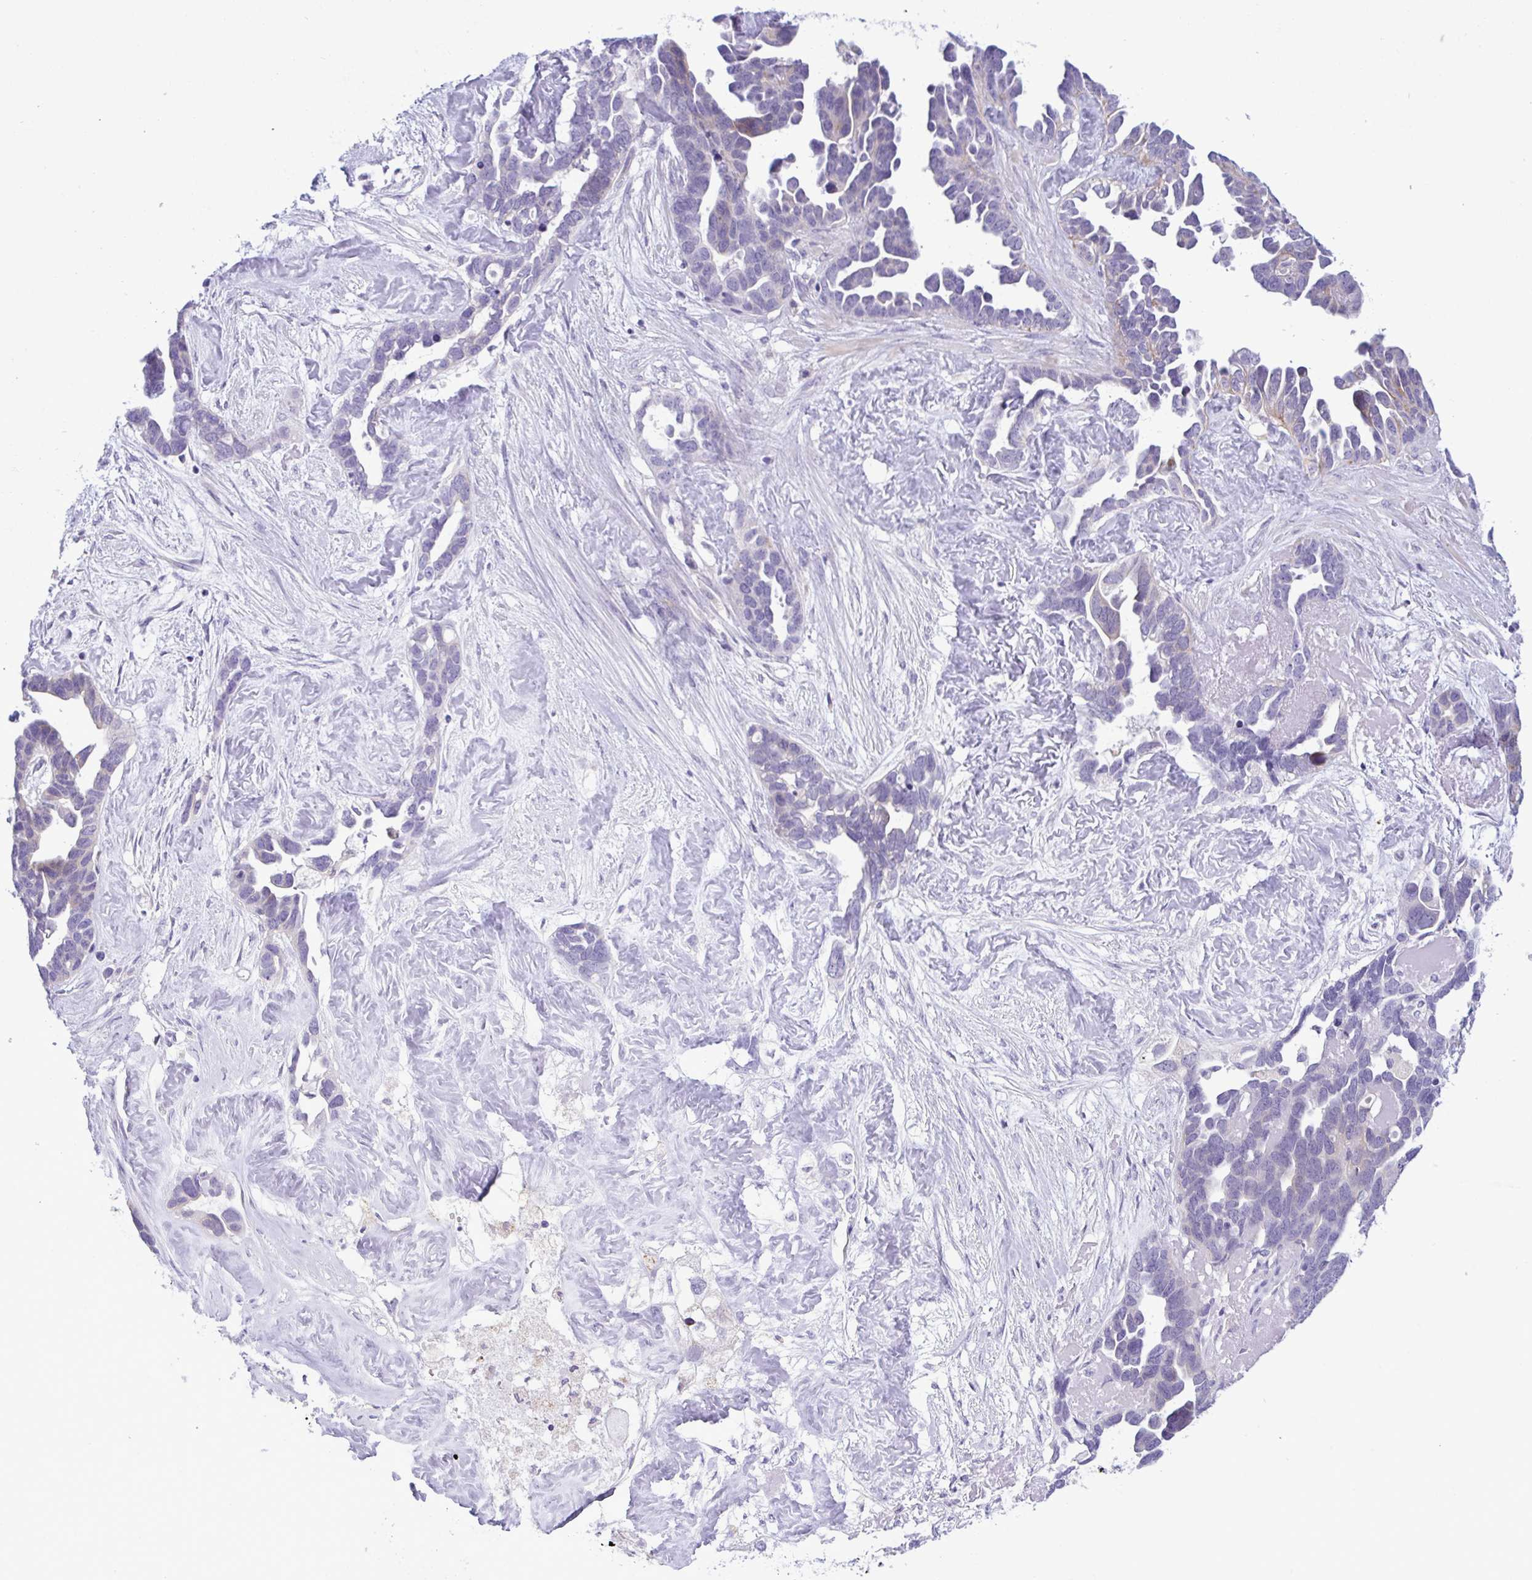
{"staining": {"intensity": "negative", "quantity": "none", "location": "none"}, "tissue": "ovarian cancer", "cell_type": "Tumor cells", "image_type": "cancer", "snomed": [{"axis": "morphology", "description": "Cystadenocarcinoma, serous, NOS"}, {"axis": "topography", "description": "Ovary"}], "caption": "Immunohistochemical staining of human serous cystadenocarcinoma (ovarian) exhibits no significant positivity in tumor cells. (Brightfield microscopy of DAB immunohistochemistry (IHC) at high magnification).", "gene": "SREBF1", "patient": {"sex": "female", "age": 54}}